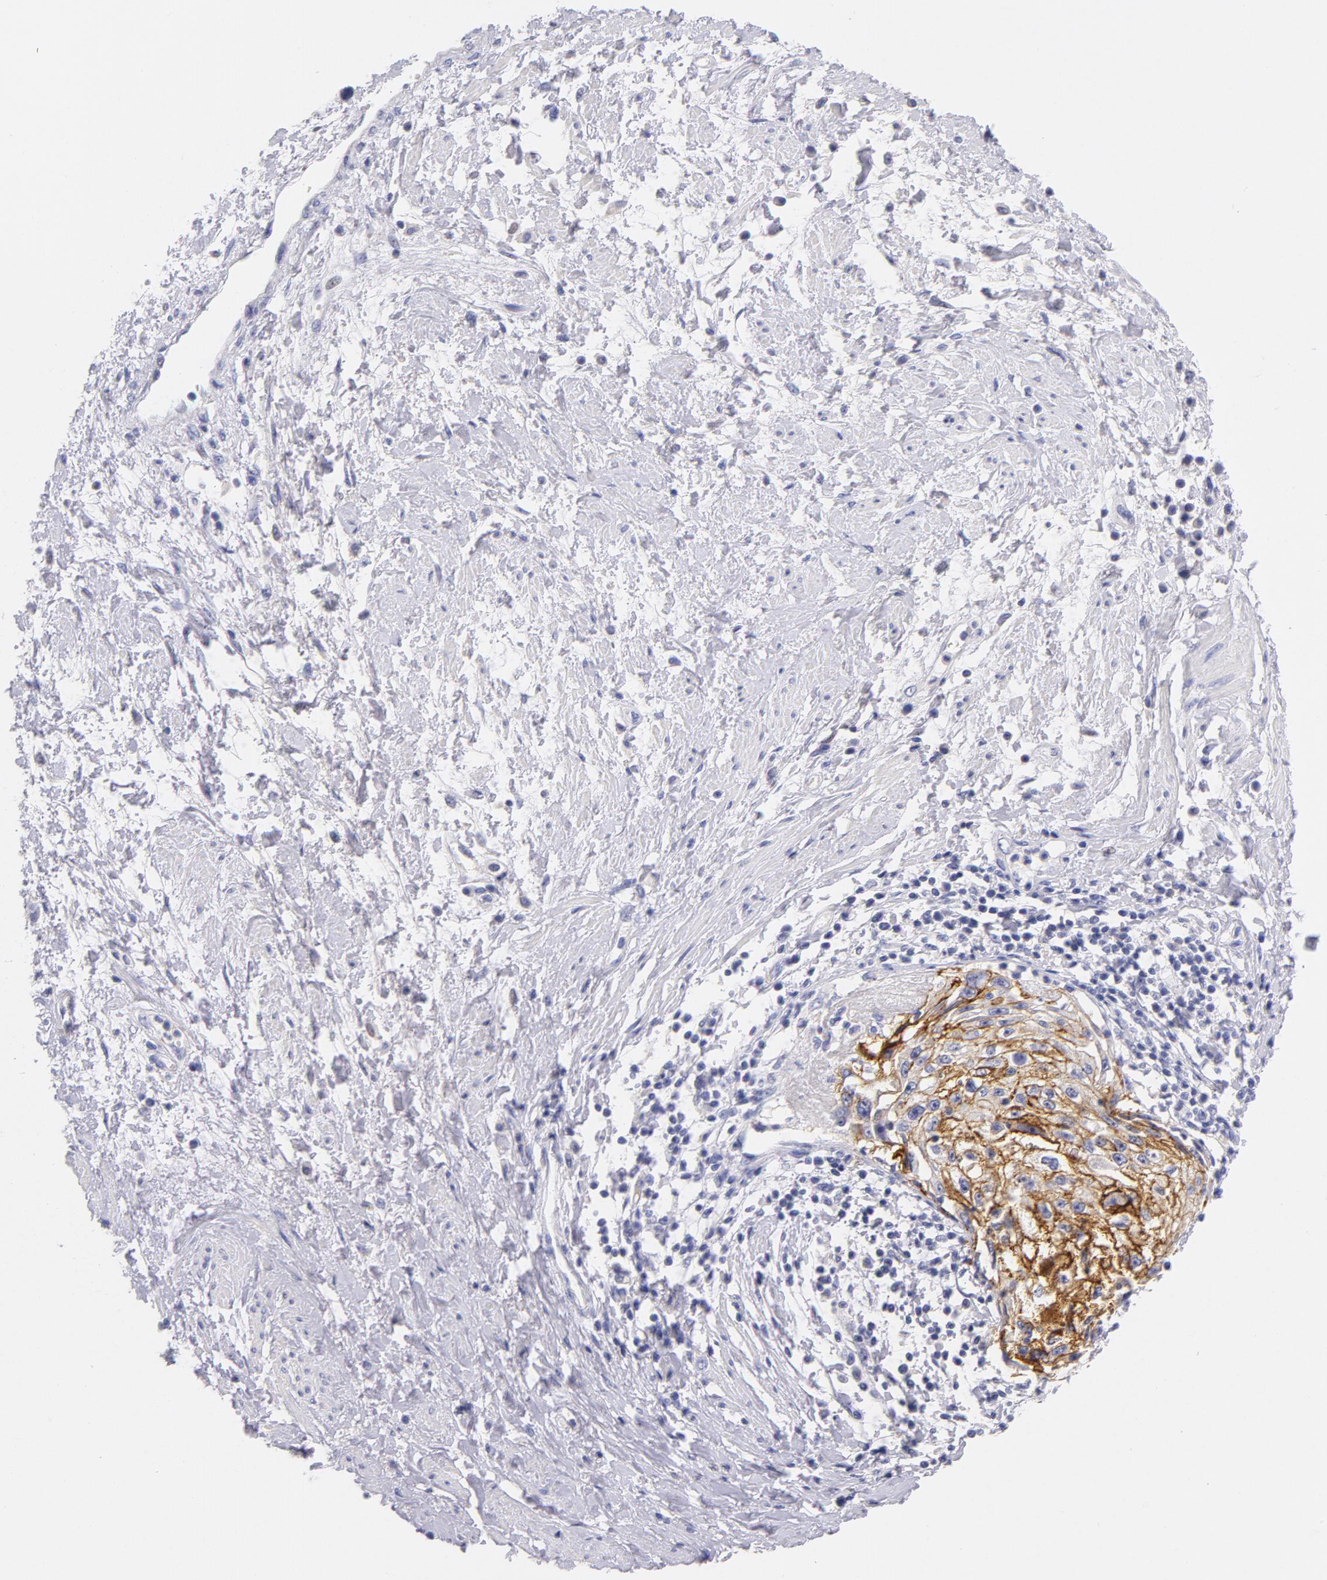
{"staining": {"intensity": "strong", "quantity": ">75%", "location": "cytoplasmic/membranous"}, "tissue": "cervical cancer", "cell_type": "Tumor cells", "image_type": "cancer", "snomed": [{"axis": "morphology", "description": "Squamous cell carcinoma, NOS"}, {"axis": "topography", "description": "Cervix"}], "caption": "Tumor cells display high levels of strong cytoplasmic/membranous expression in approximately >75% of cells in human cervical cancer.", "gene": "CD44", "patient": {"sex": "female", "age": 57}}